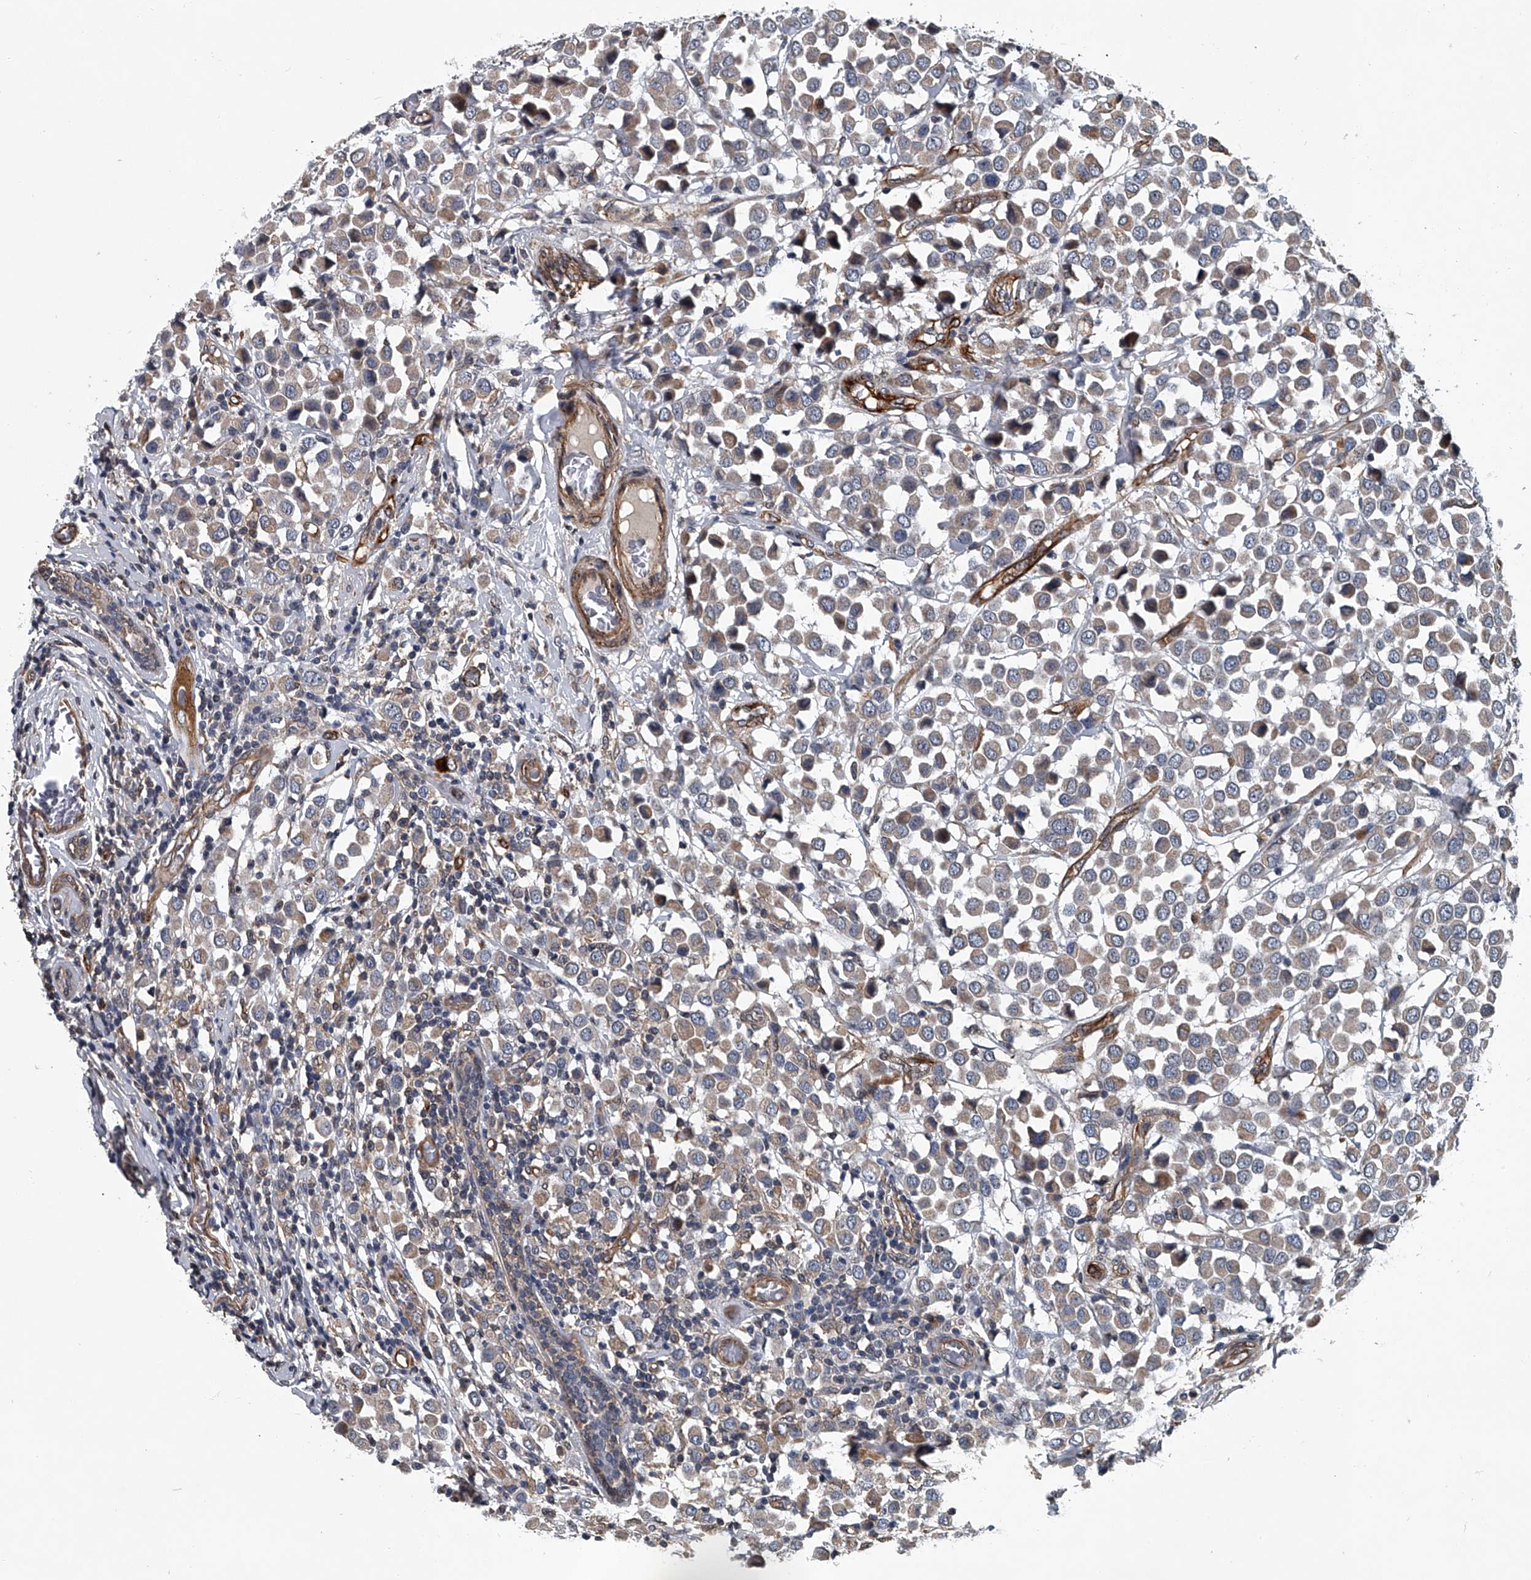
{"staining": {"intensity": "weak", "quantity": ">75%", "location": "cytoplasmic/membranous"}, "tissue": "breast cancer", "cell_type": "Tumor cells", "image_type": "cancer", "snomed": [{"axis": "morphology", "description": "Duct carcinoma"}, {"axis": "topography", "description": "Breast"}], "caption": "An immunohistochemistry (IHC) micrograph of tumor tissue is shown. Protein staining in brown labels weak cytoplasmic/membranous positivity in breast cancer (intraductal carcinoma) within tumor cells. (Stains: DAB in brown, nuclei in blue, Microscopy: brightfield microscopy at high magnification).", "gene": "LDLRAD2", "patient": {"sex": "female", "age": 61}}